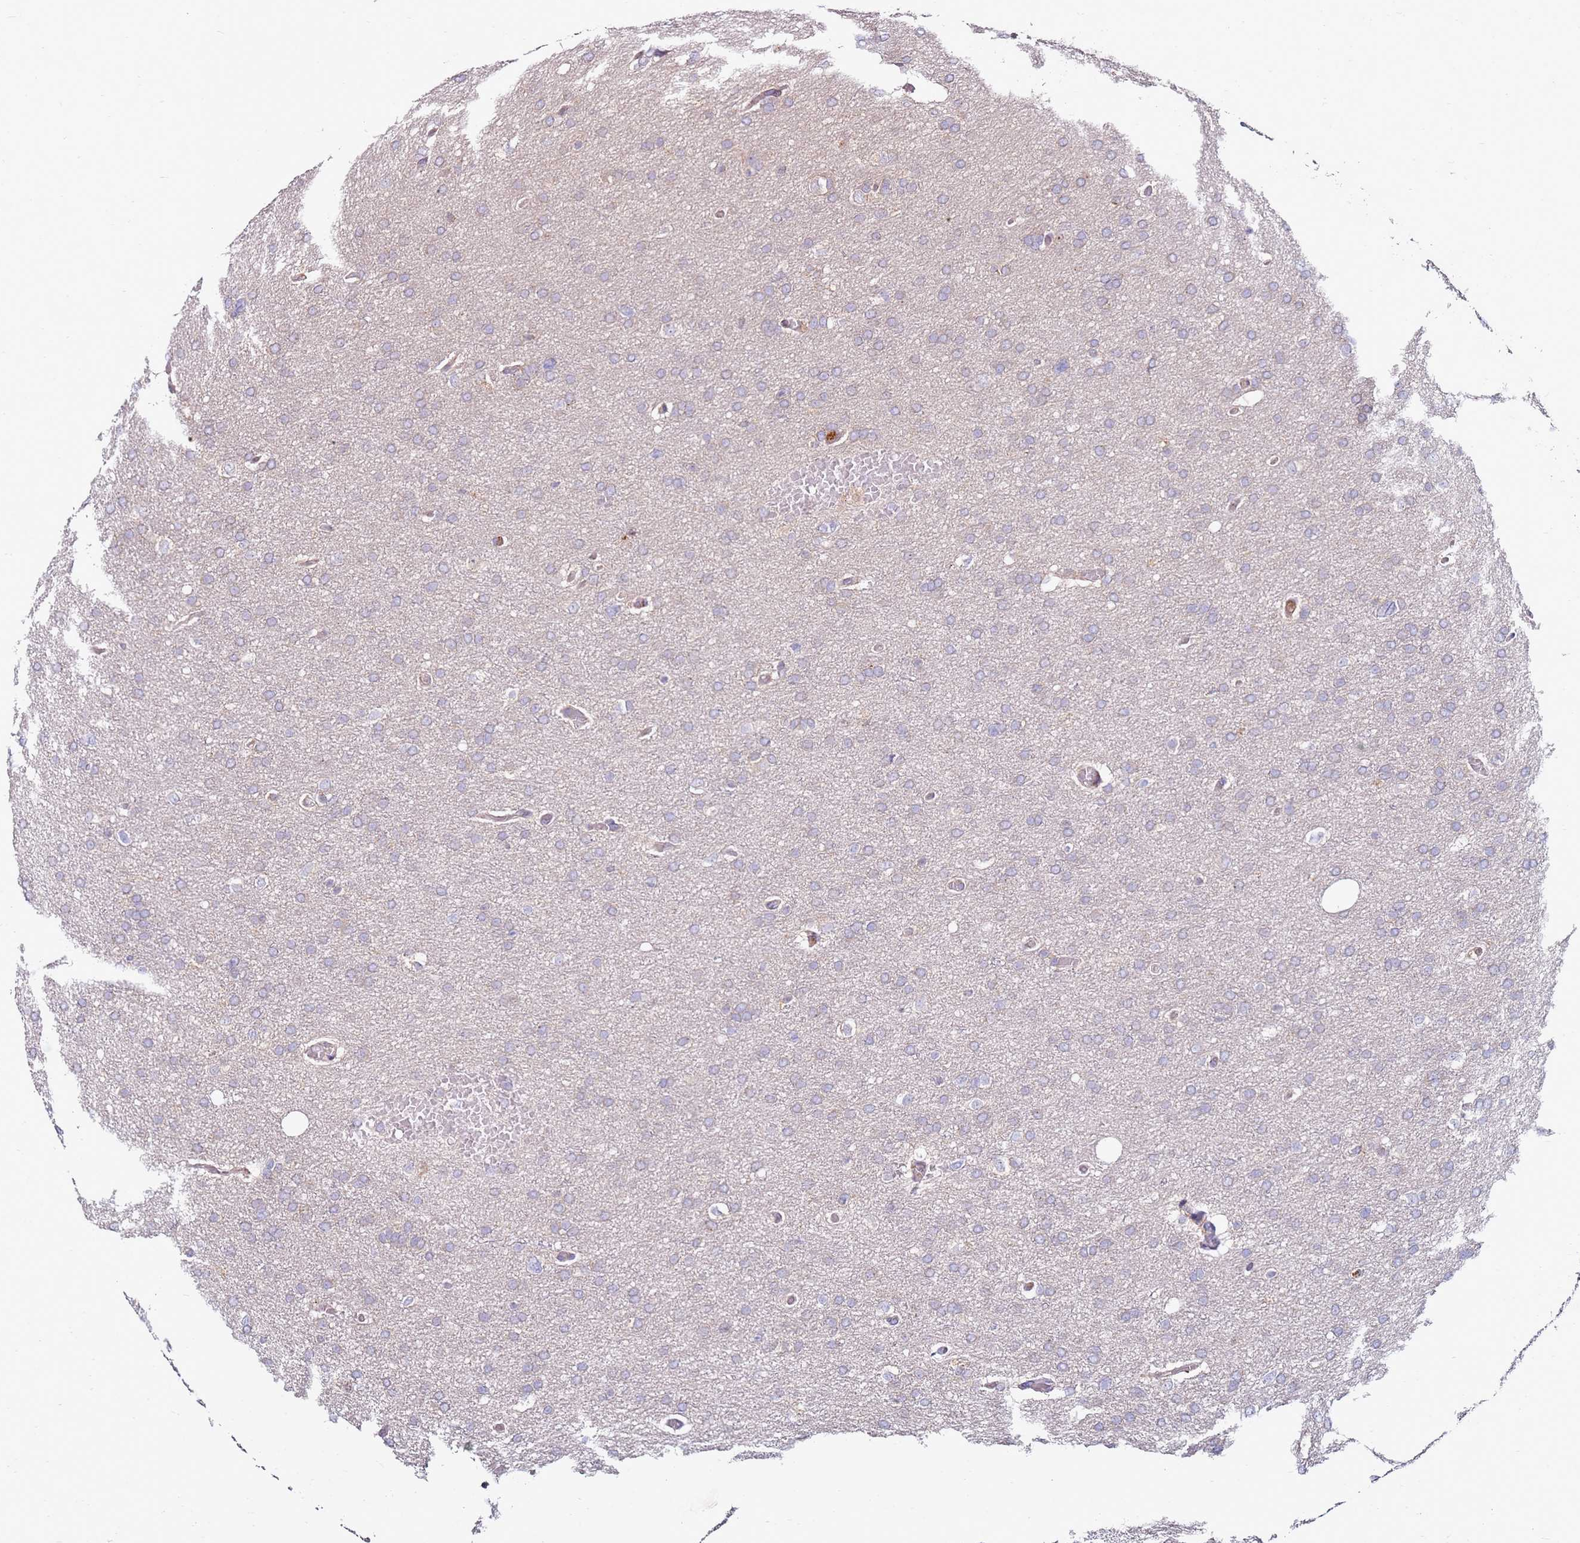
{"staining": {"intensity": "negative", "quantity": "none", "location": "none"}, "tissue": "glioma", "cell_type": "Tumor cells", "image_type": "cancer", "snomed": [{"axis": "morphology", "description": "Glioma, malignant, High grade"}, {"axis": "topography", "description": "Cerebral cortex"}], "caption": "This is an immunohistochemistry (IHC) image of malignant glioma (high-grade). There is no positivity in tumor cells.", "gene": "CNOT9", "patient": {"sex": "female", "age": 36}}